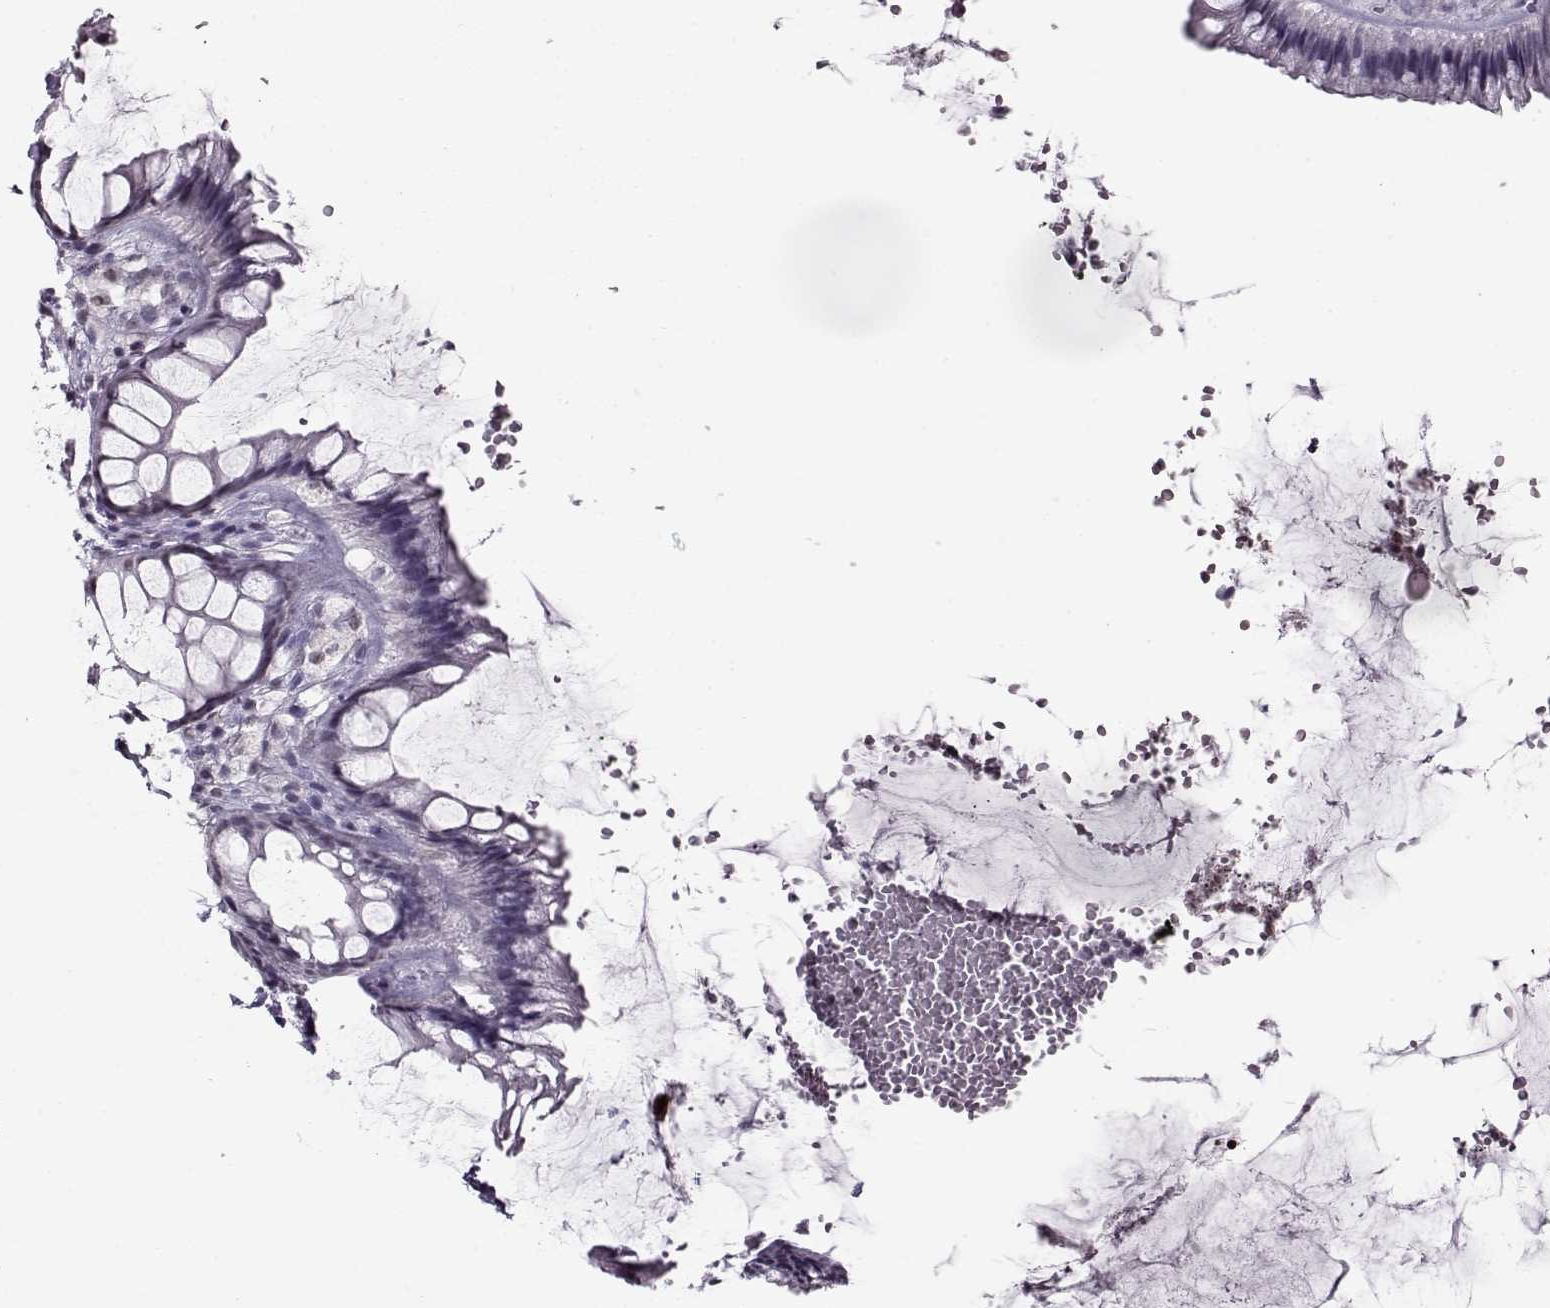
{"staining": {"intensity": "negative", "quantity": "none", "location": "none"}, "tissue": "rectum", "cell_type": "Glandular cells", "image_type": "normal", "snomed": [{"axis": "morphology", "description": "Normal tissue, NOS"}, {"axis": "topography", "description": "Rectum"}], "caption": "This is an IHC histopathology image of unremarkable human rectum. There is no positivity in glandular cells.", "gene": "PRMT8", "patient": {"sex": "female", "age": 62}}